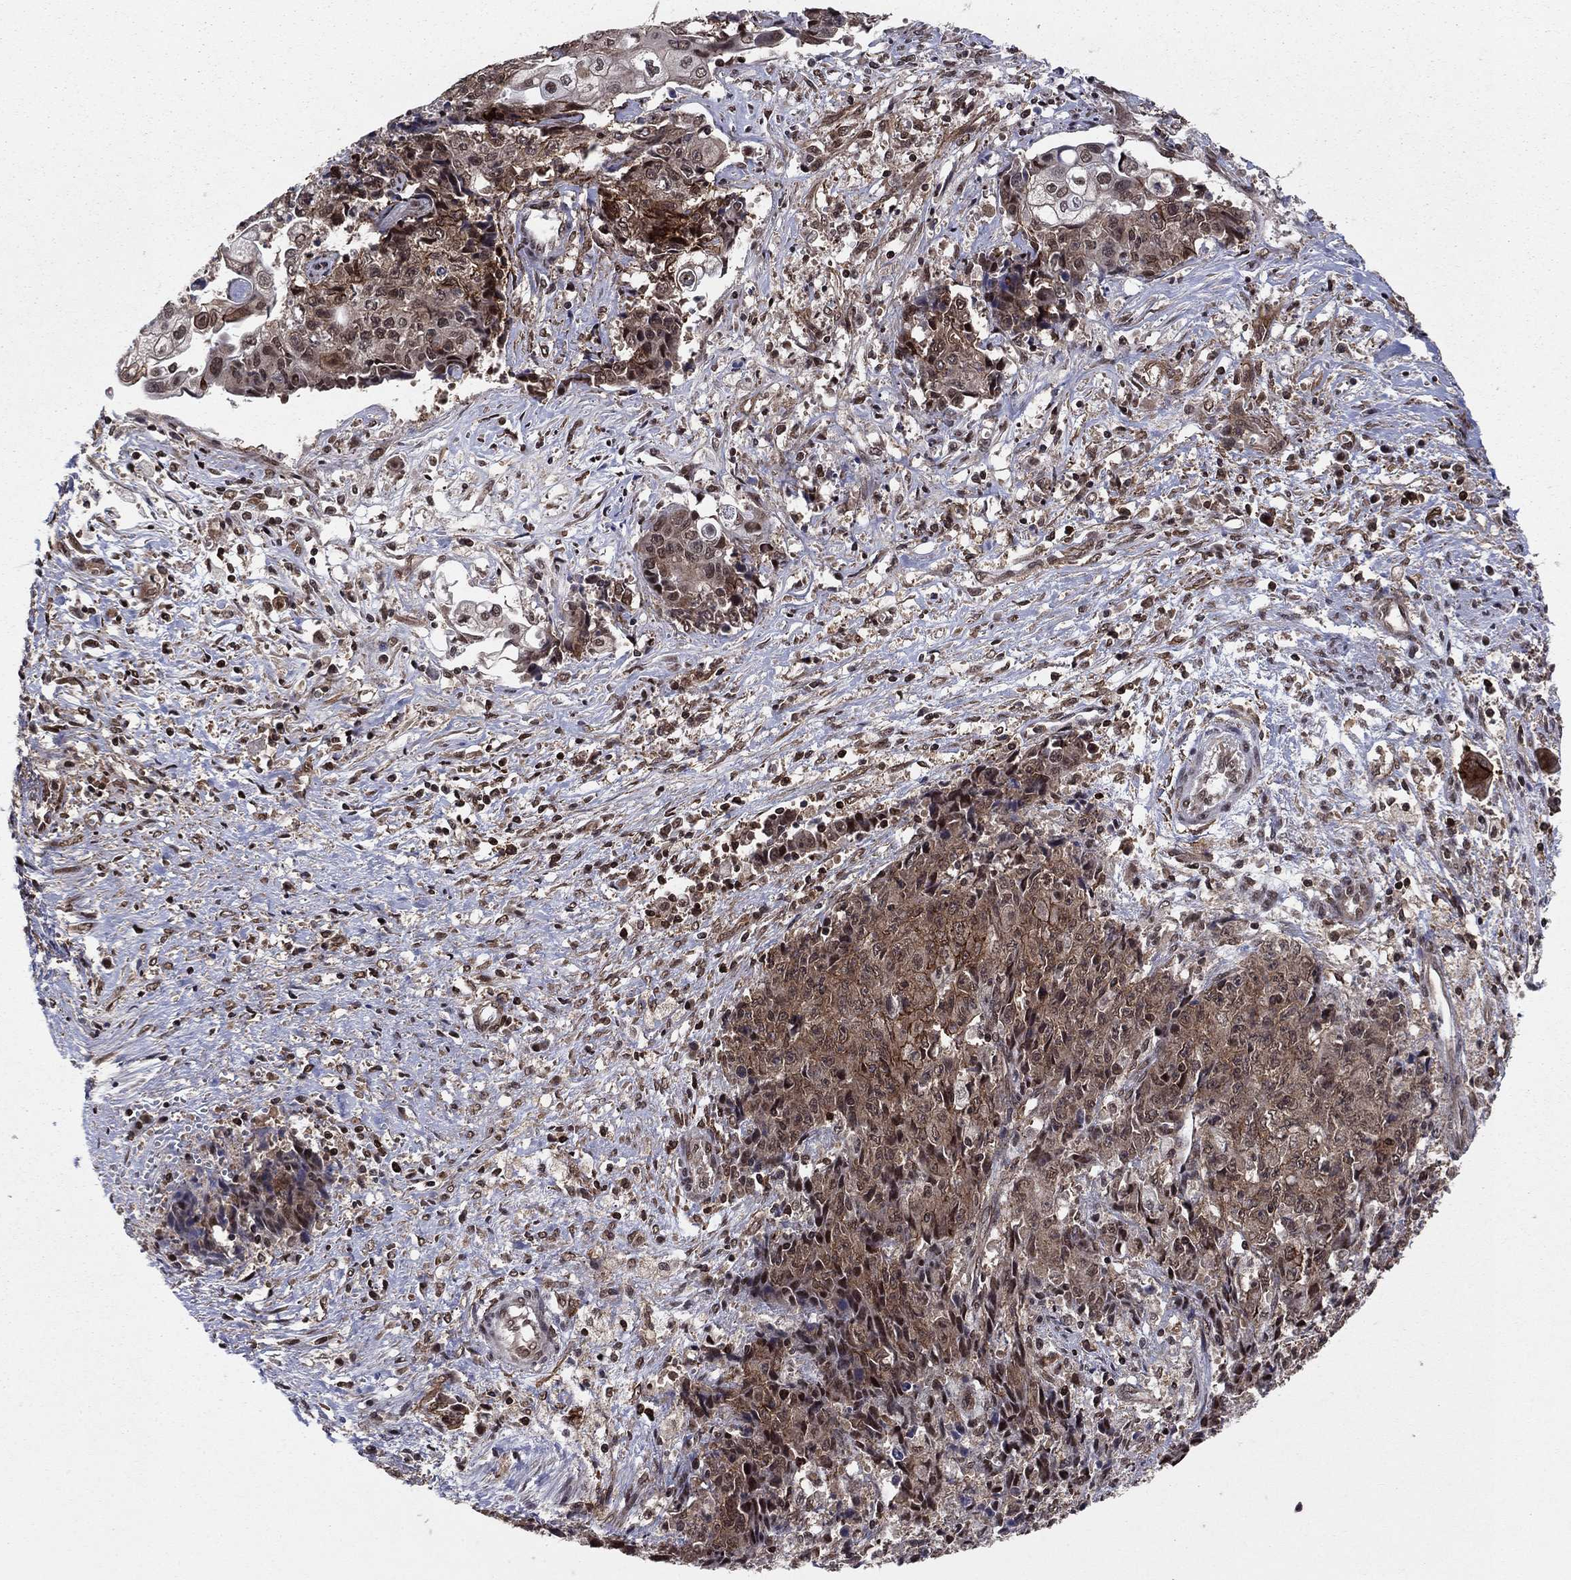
{"staining": {"intensity": "strong", "quantity": ">75%", "location": "cytoplasmic/membranous"}, "tissue": "ovarian cancer", "cell_type": "Tumor cells", "image_type": "cancer", "snomed": [{"axis": "morphology", "description": "Carcinoma, endometroid"}, {"axis": "topography", "description": "Ovary"}], "caption": "Immunohistochemical staining of human ovarian cancer (endometroid carcinoma) displays strong cytoplasmic/membranous protein positivity in approximately >75% of tumor cells.", "gene": "SSX2IP", "patient": {"sex": "female", "age": 42}}